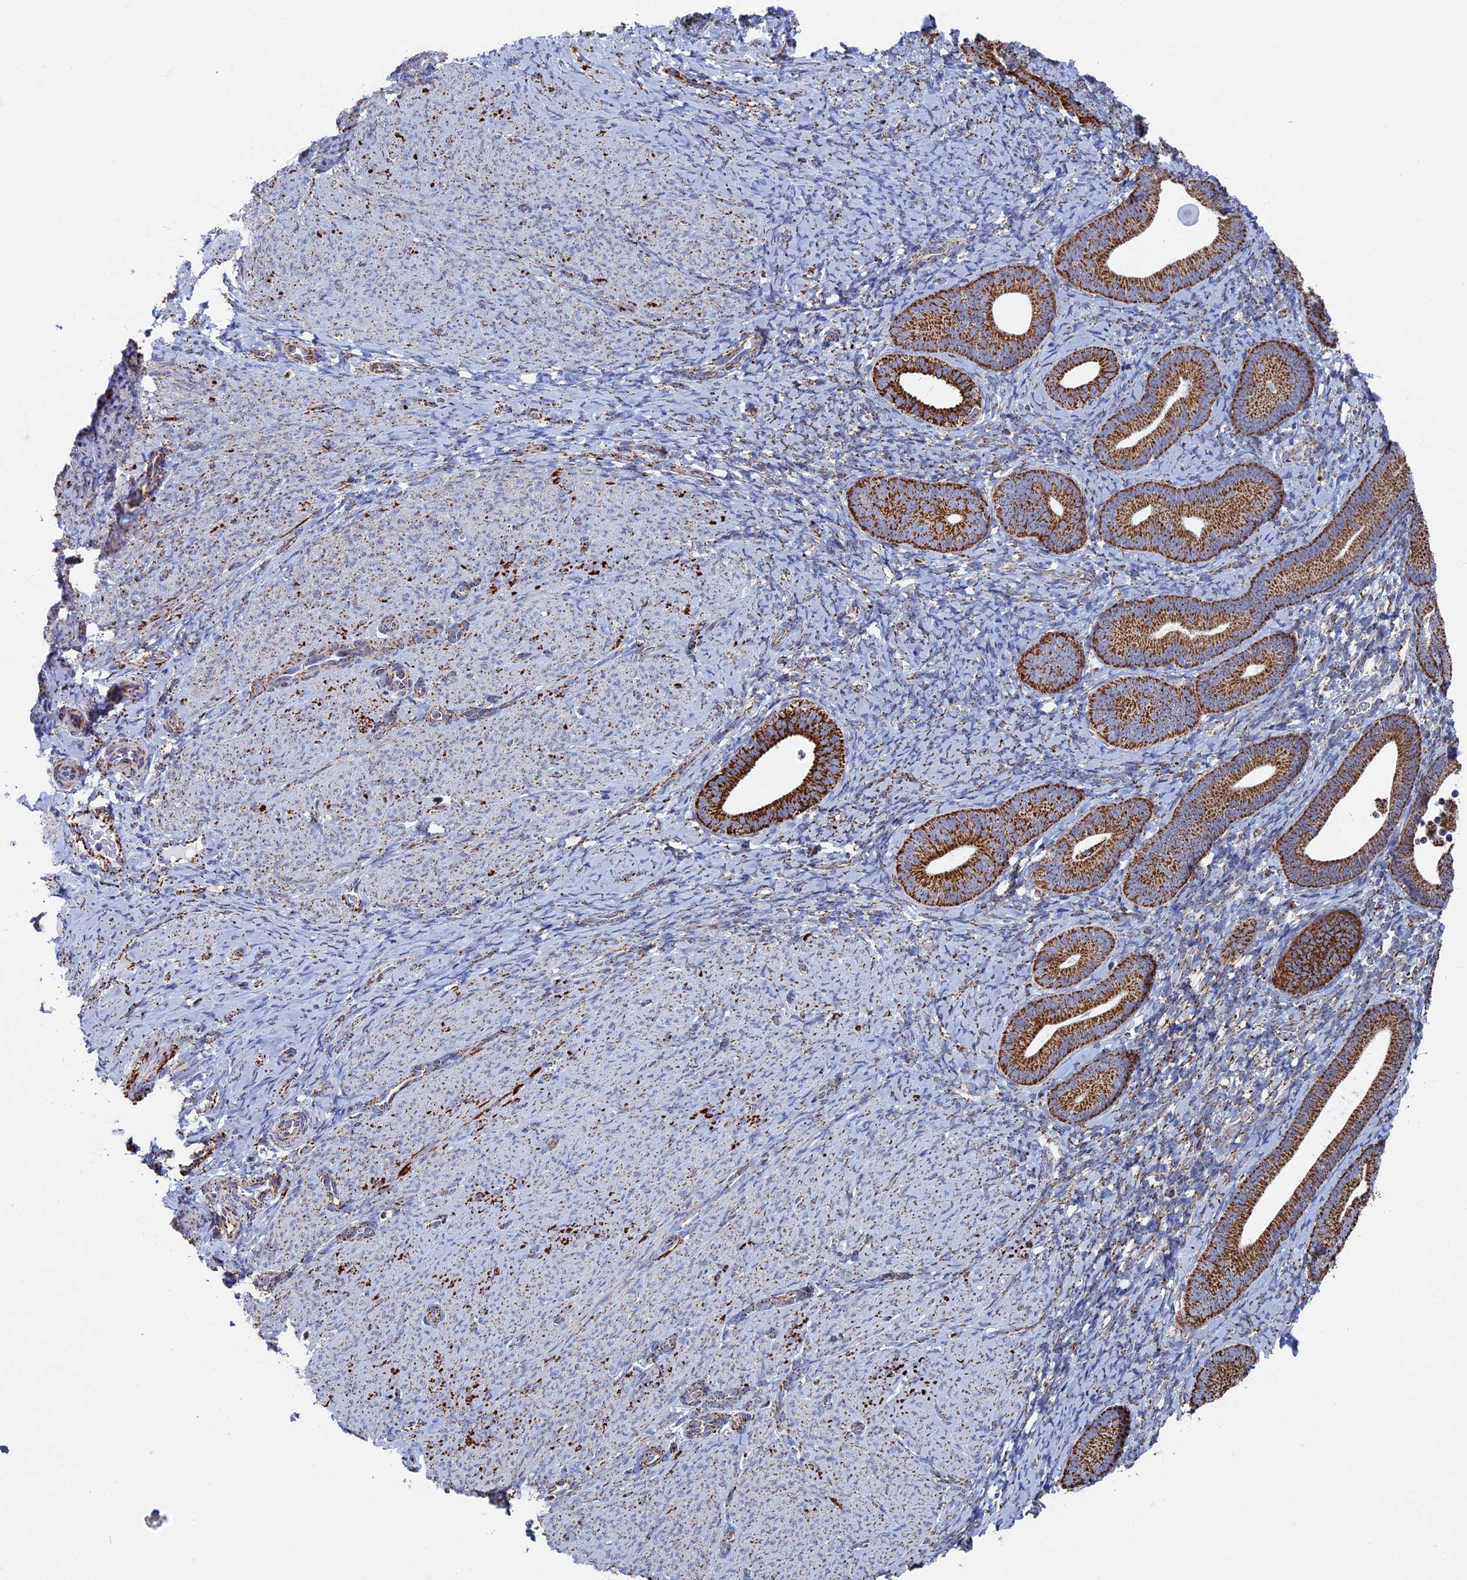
{"staining": {"intensity": "negative", "quantity": "none", "location": "none"}, "tissue": "endometrium", "cell_type": "Cells in endometrial stroma", "image_type": "normal", "snomed": [{"axis": "morphology", "description": "Normal tissue, NOS"}, {"axis": "topography", "description": "Endometrium"}], "caption": "The micrograph displays no significant expression in cells in endometrial stroma of endometrium. Brightfield microscopy of immunohistochemistry (IHC) stained with DAB (3,3'-diaminobenzidine) (brown) and hematoxylin (blue), captured at high magnification.", "gene": "SEC24D", "patient": {"sex": "female", "age": 65}}